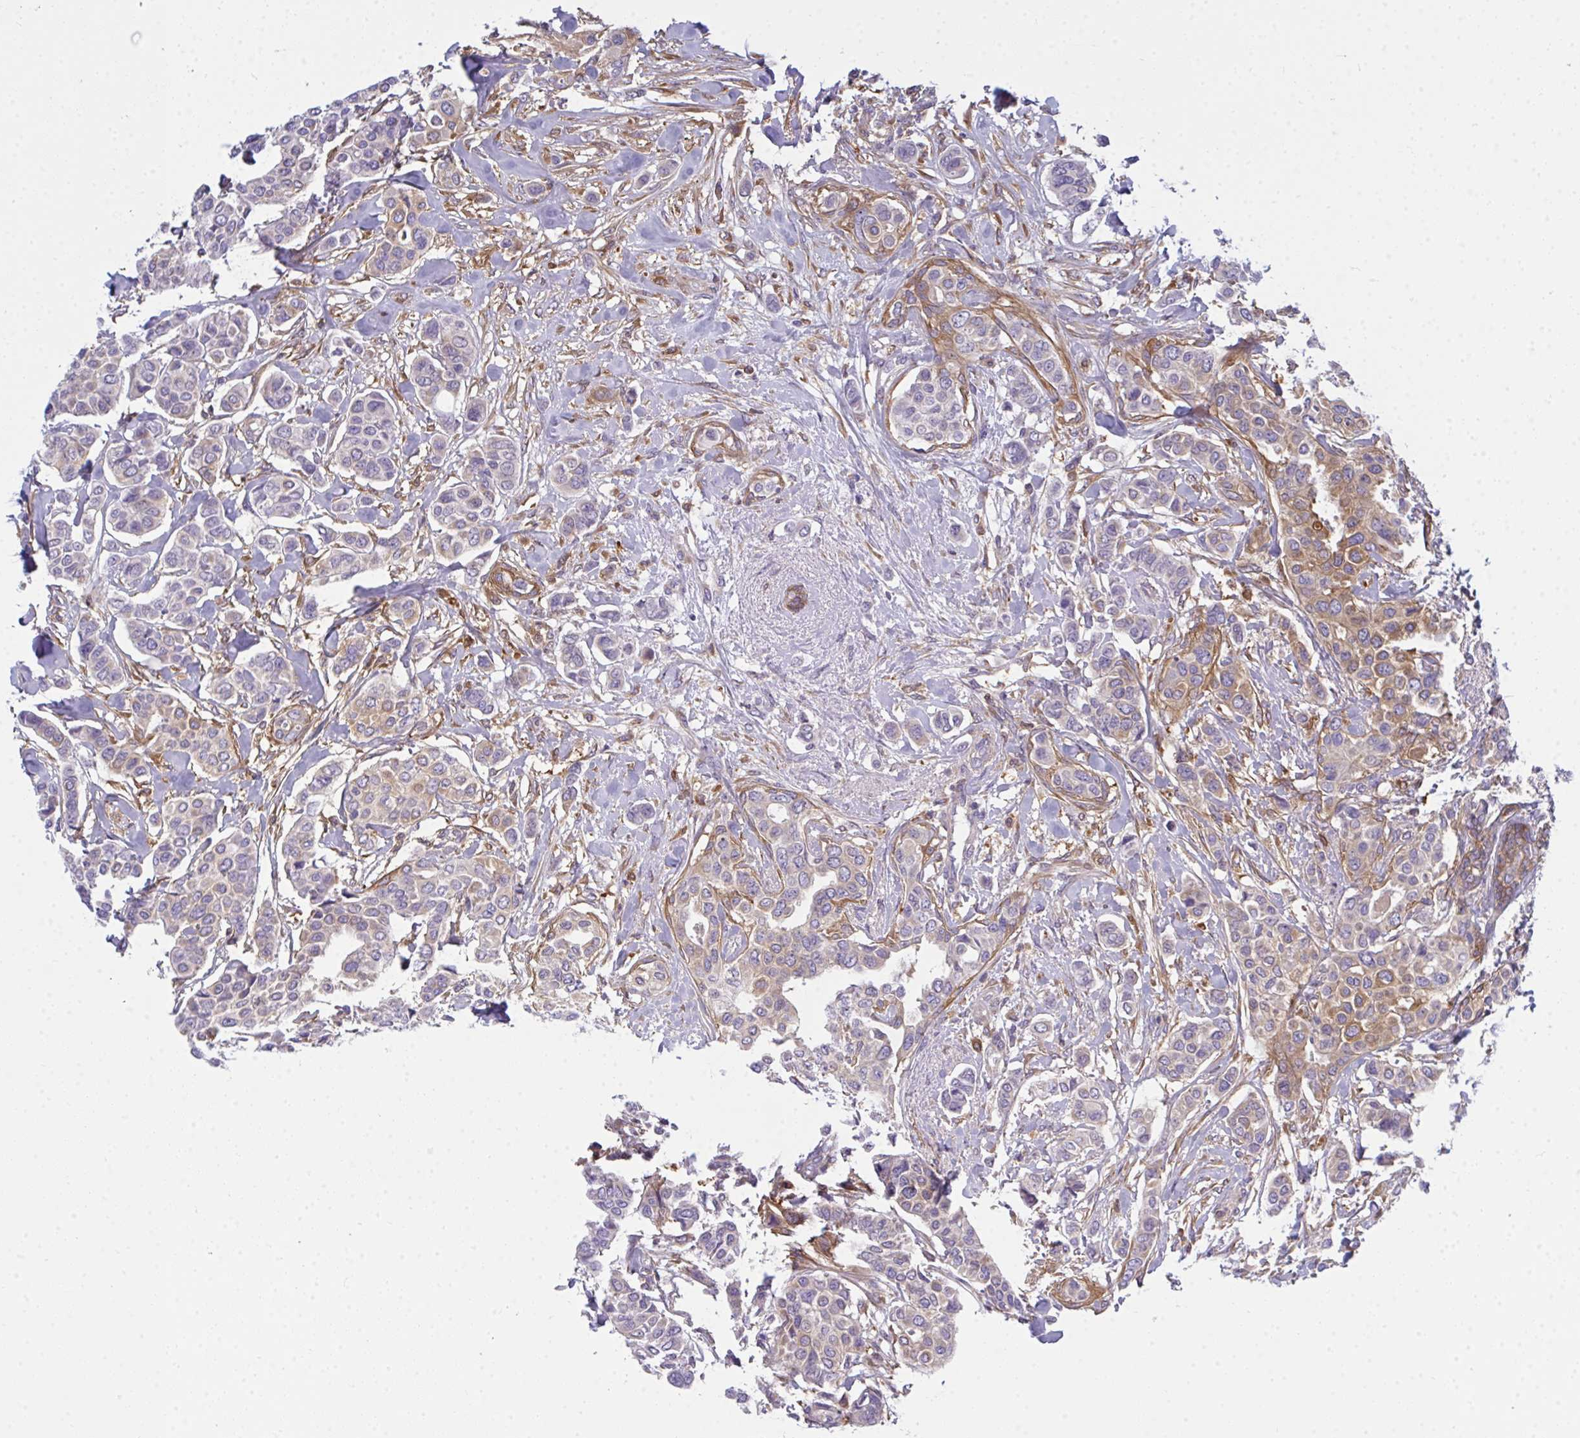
{"staining": {"intensity": "weak", "quantity": "25%-75%", "location": "cytoplasmic/membranous"}, "tissue": "breast cancer", "cell_type": "Tumor cells", "image_type": "cancer", "snomed": [{"axis": "morphology", "description": "Lobular carcinoma"}, {"axis": "topography", "description": "Breast"}], "caption": "This histopathology image demonstrates IHC staining of lobular carcinoma (breast), with low weak cytoplasmic/membranous positivity in approximately 25%-75% of tumor cells.", "gene": "SLC30A6", "patient": {"sex": "female", "age": 51}}